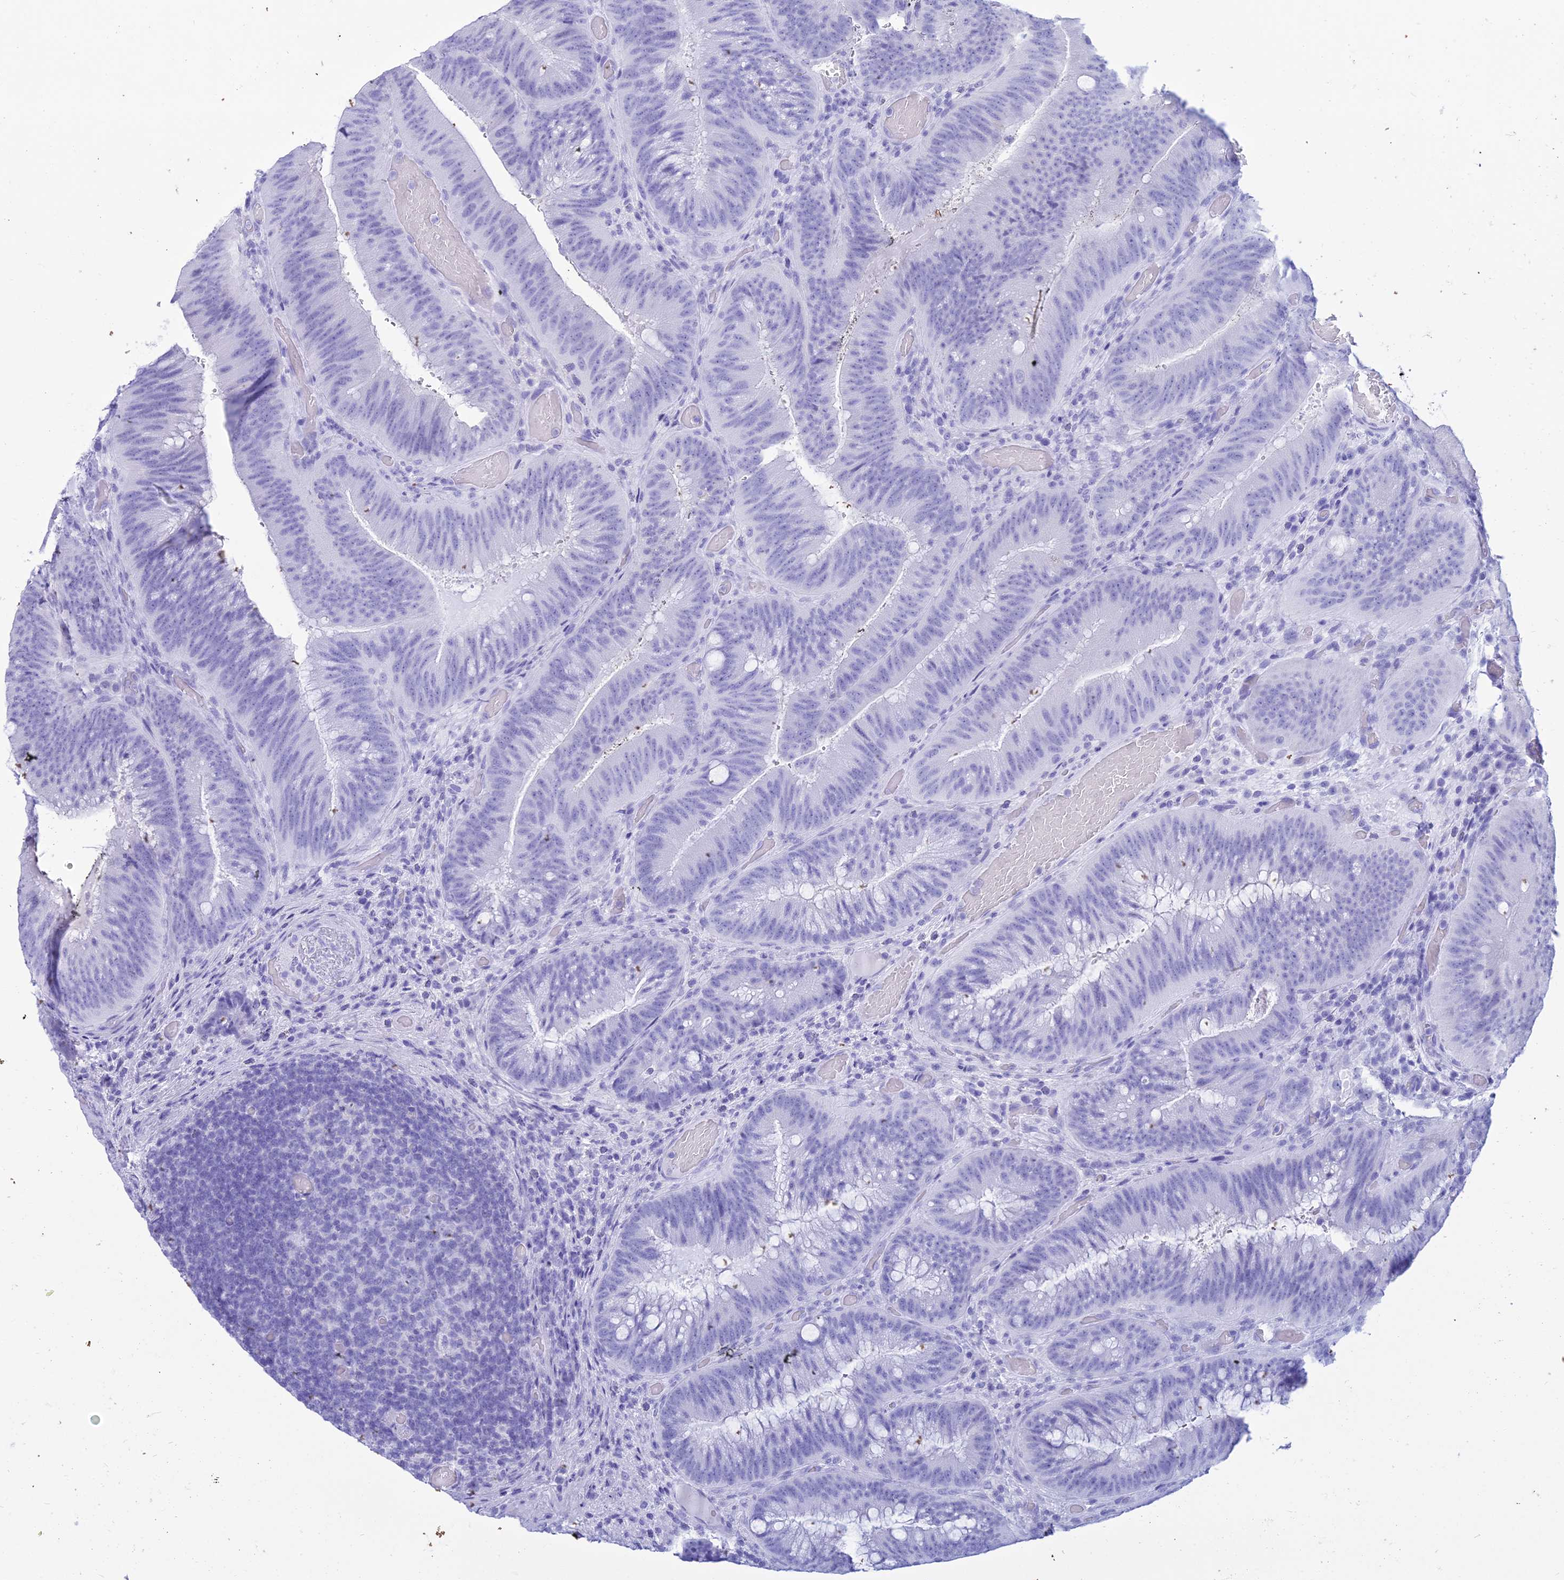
{"staining": {"intensity": "negative", "quantity": "none", "location": "none"}, "tissue": "colorectal cancer", "cell_type": "Tumor cells", "image_type": "cancer", "snomed": [{"axis": "morphology", "description": "Adenocarcinoma, NOS"}, {"axis": "topography", "description": "Colon"}], "caption": "There is no significant staining in tumor cells of adenocarcinoma (colorectal).", "gene": "ZNF442", "patient": {"sex": "female", "age": 43}}